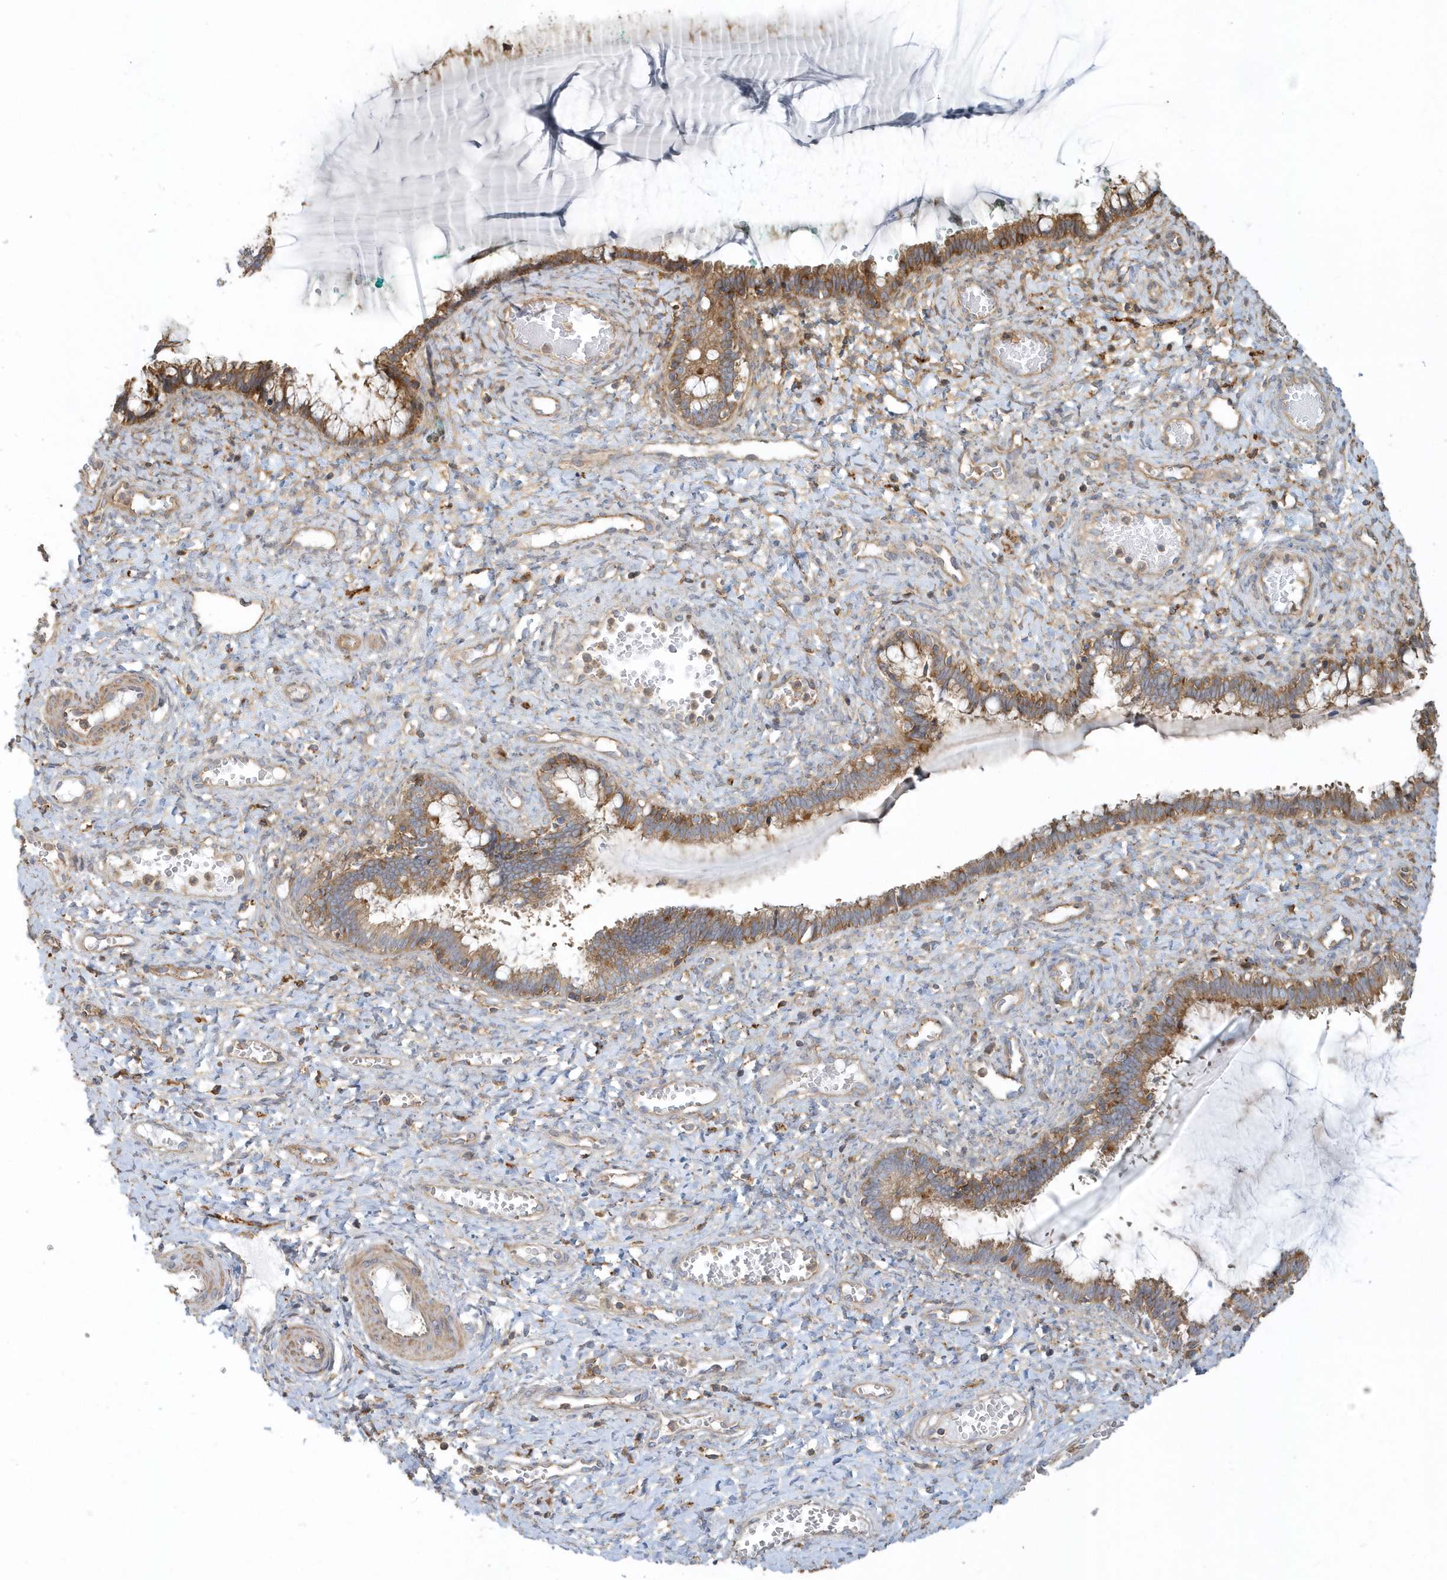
{"staining": {"intensity": "moderate", "quantity": "25%-75%", "location": "cytoplasmic/membranous"}, "tissue": "cervix", "cell_type": "Glandular cells", "image_type": "normal", "snomed": [{"axis": "morphology", "description": "Normal tissue, NOS"}, {"axis": "morphology", "description": "Adenocarcinoma, NOS"}, {"axis": "topography", "description": "Cervix"}], "caption": "This photomicrograph exhibits immunohistochemistry (IHC) staining of unremarkable cervix, with medium moderate cytoplasmic/membranous expression in approximately 25%-75% of glandular cells.", "gene": "TRAIP", "patient": {"sex": "female", "age": 29}}